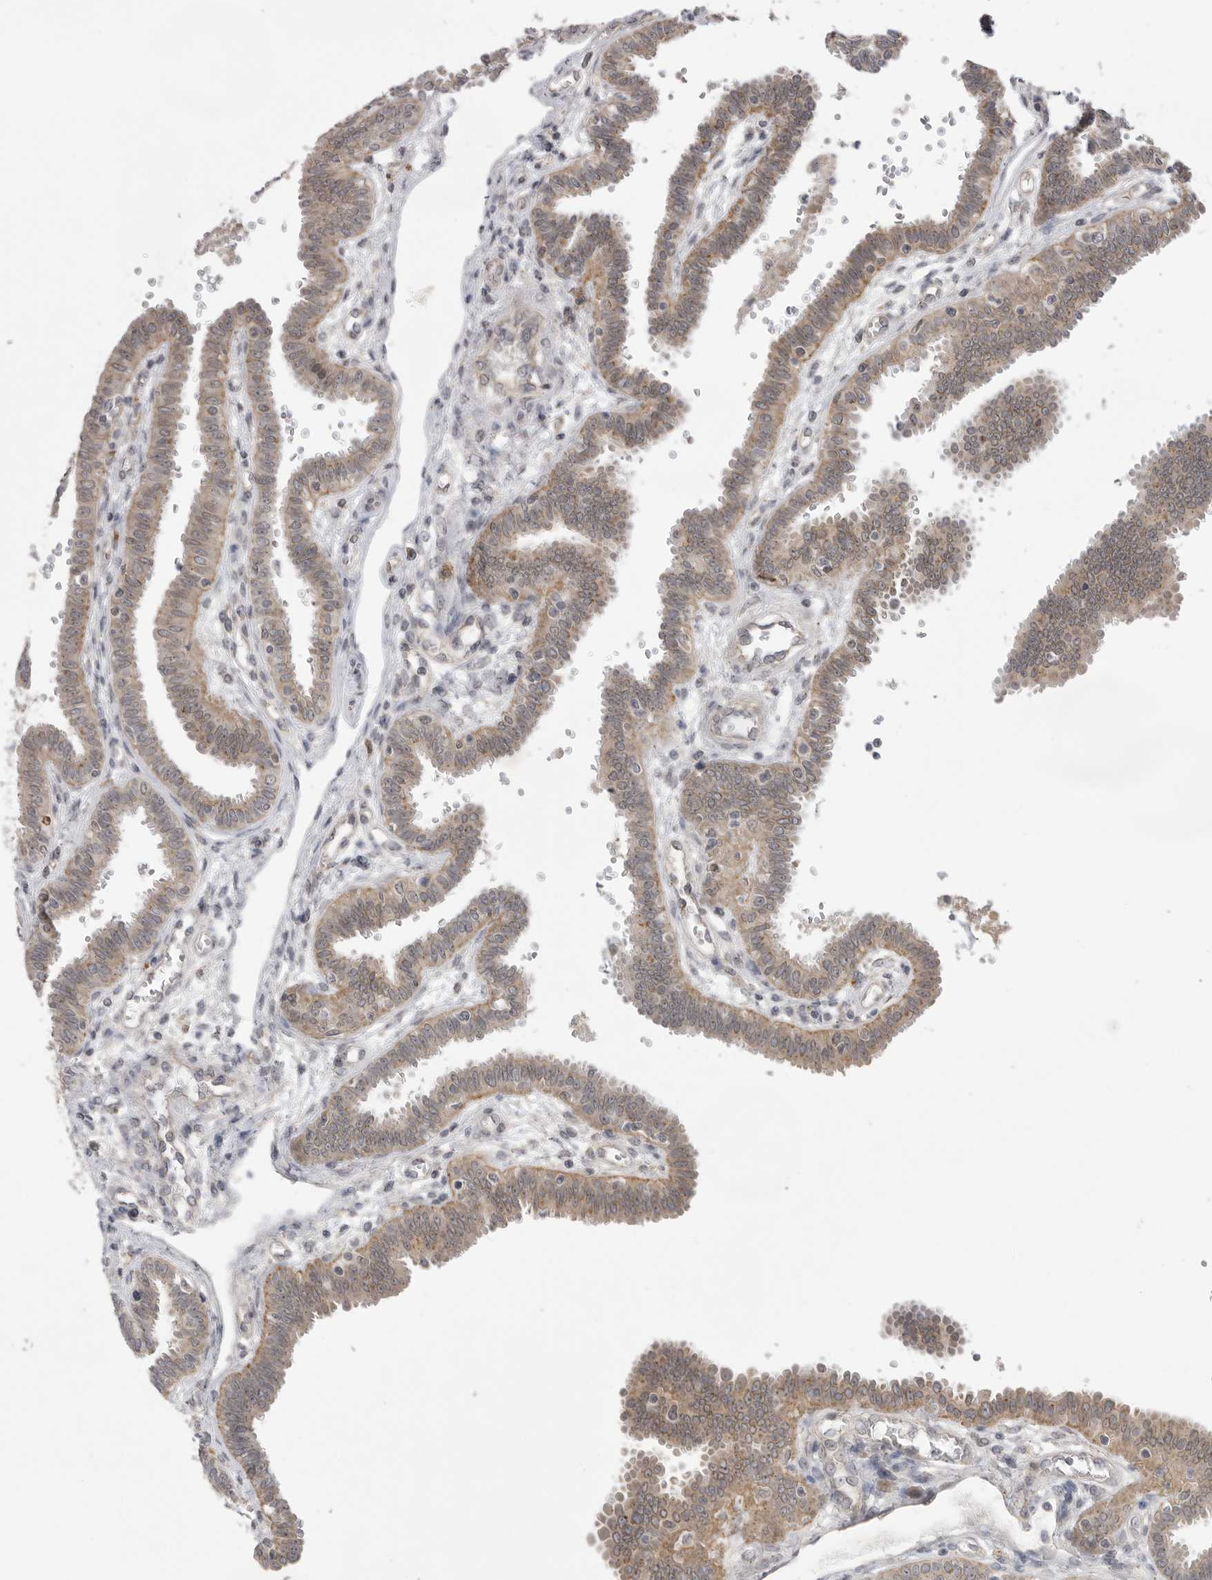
{"staining": {"intensity": "moderate", "quantity": ">75%", "location": "cytoplasmic/membranous"}, "tissue": "fallopian tube", "cell_type": "Glandular cells", "image_type": "normal", "snomed": [{"axis": "morphology", "description": "Normal tissue, NOS"}, {"axis": "topography", "description": "Fallopian tube"}], "caption": "A brown stain labels moderate cytoplasmic/membranous staining of a protein in glandular cells of normal human fallopian tube.", "gene": "TLR3", "patient": {"sex": "female", "age": 32}}